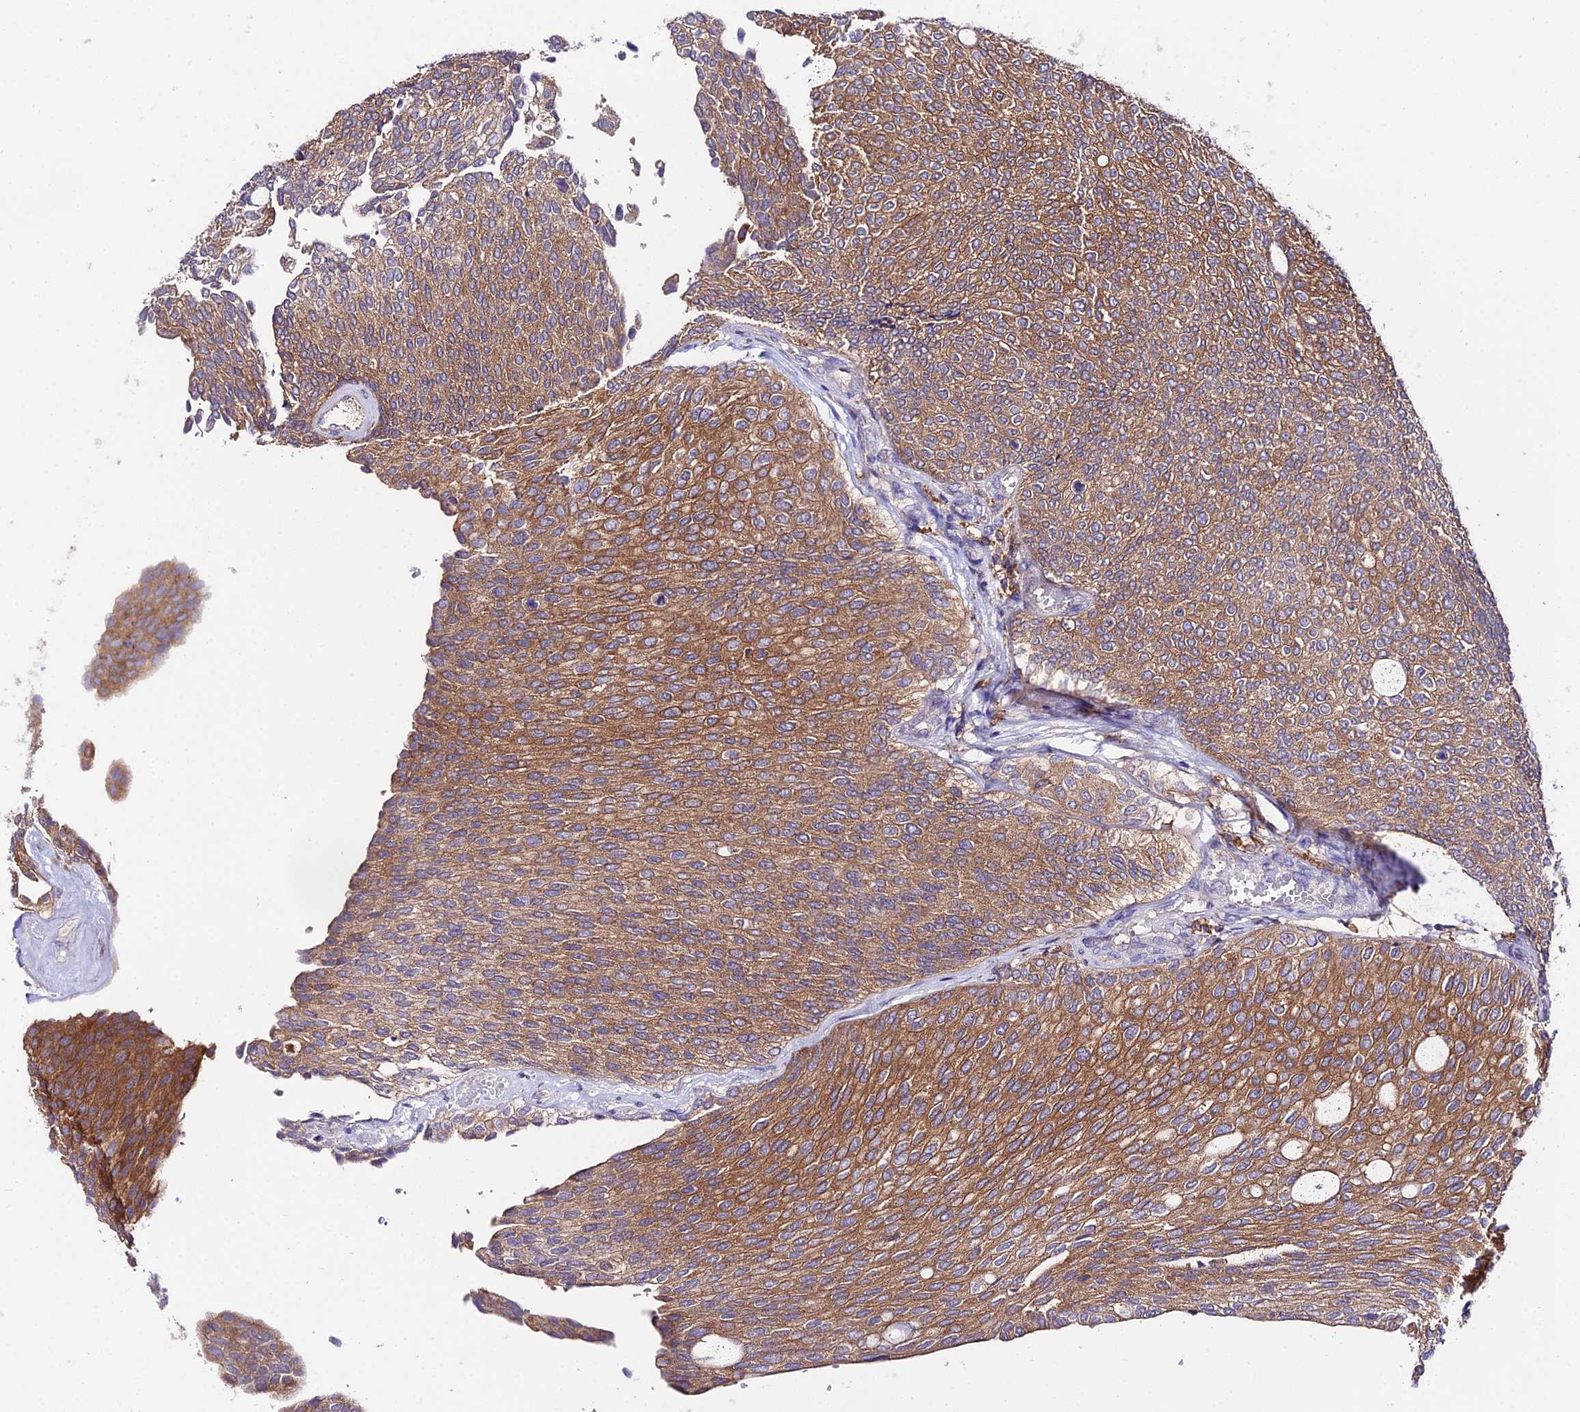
{"staining": {"intensity": "moderate", "quantity": ">75%", "location": "cytoplasmic/membranous"}, "tissue": "urothelial cancer", "cell_type": "Tumor cells", "image_type": "cancer", "snomed": [{"axis": "morphology", "description": "Urothelial carcinoma, Low grade"}, {"axis": "topography", "description": "Urinary bladder"}], "caption": "Urothelial carcinoma (low-grade) stained for a protein reveals moderate cytoplasmic/membranous positivity in tumor cells.", "gene": "C2orf69", "patient": {"sex": "female", "age": 79}}